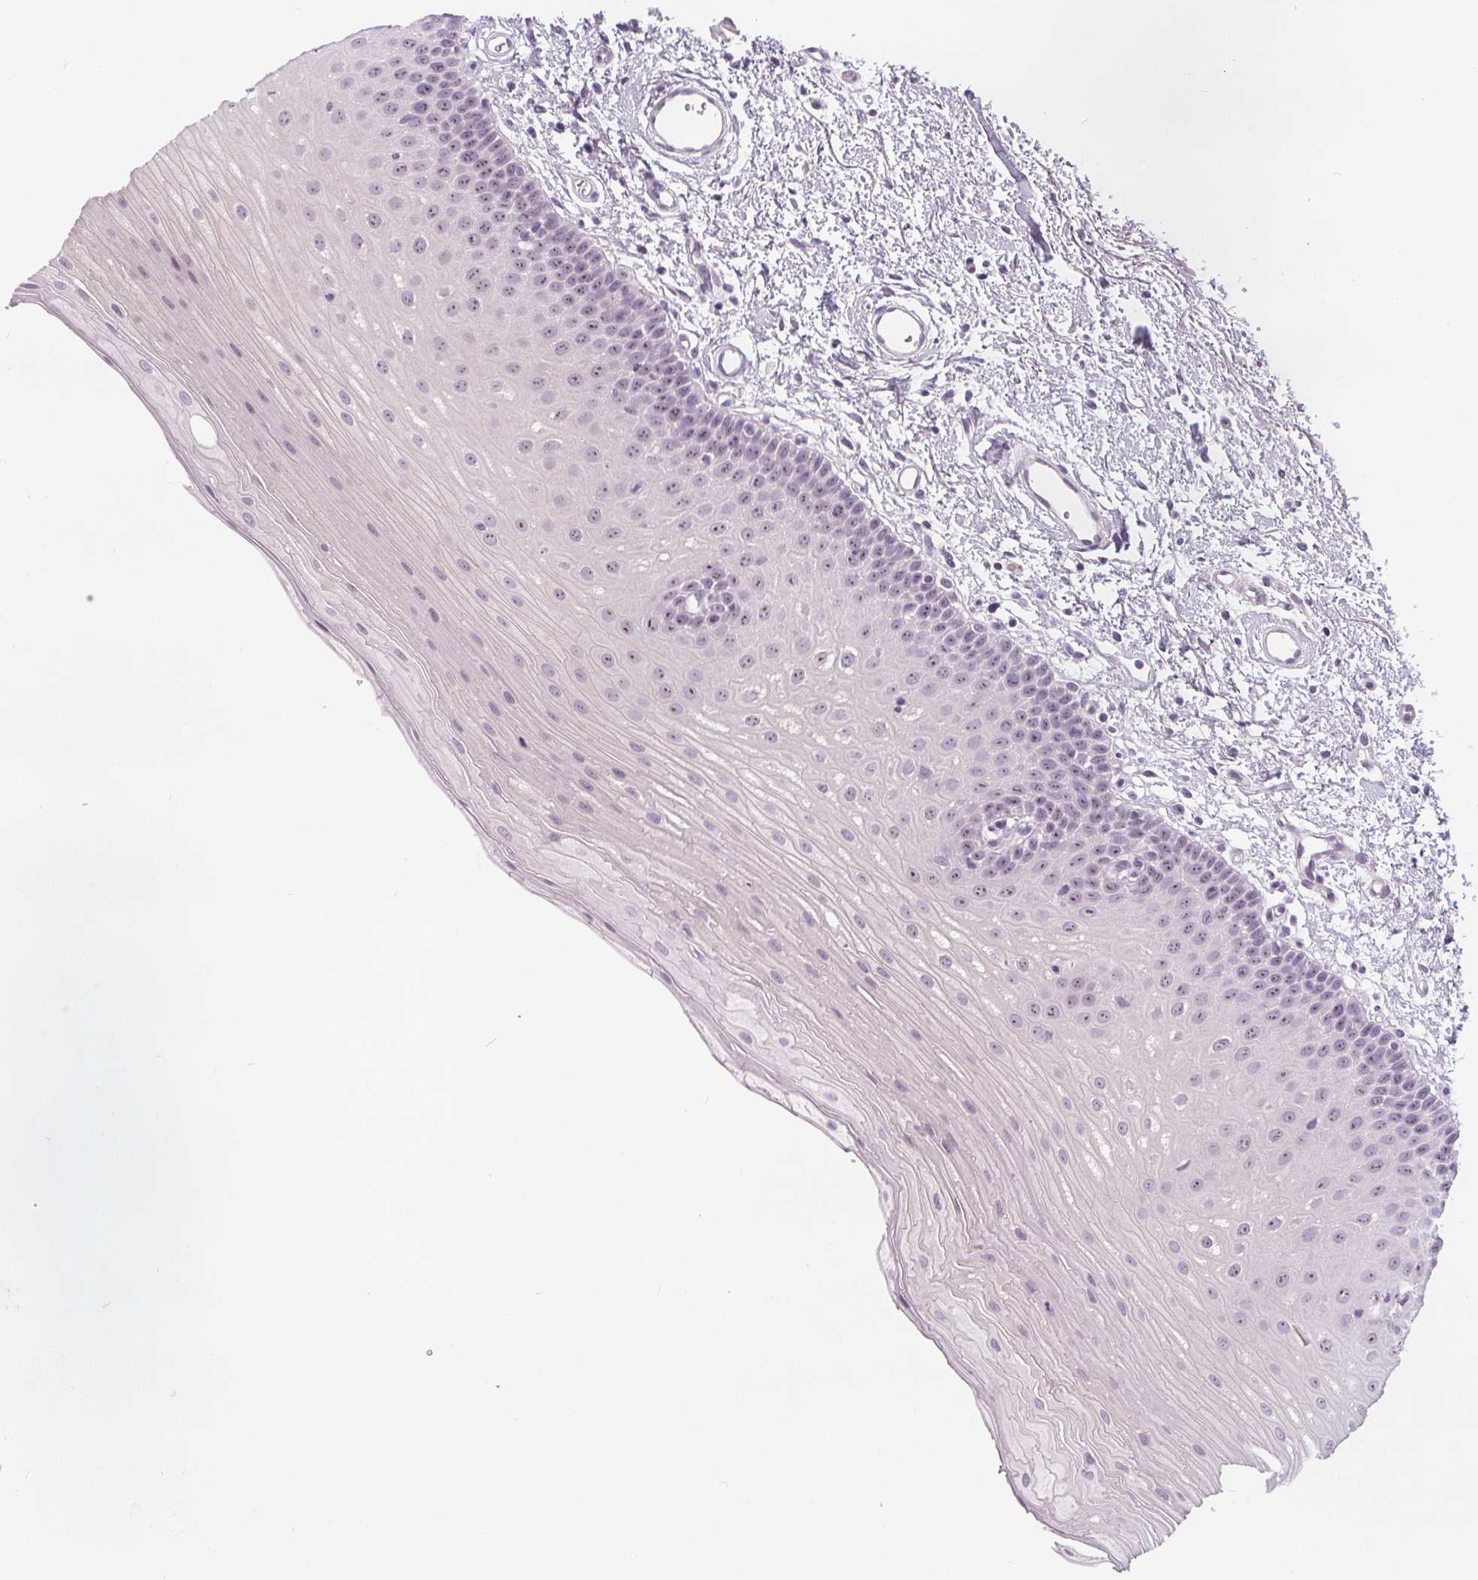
{"staining": {"intensity": "moderate", "quantity": "25%-75%", "location": "nuclear"}, "tissue": "oral mucosa", "cell_type": "Squamous epithelial cells", "image_type": "normal", "snomed": [{"axis": "morphology", "description": "Normal tissue, NOS"}, {"axis": "morphology", "description": "Adenocarcinoma, NOS"}, {"axis": "topography", "description": "Oral tissue"}, {"axis": "topography", "description": "Head-Neck"}], "caption": "Approximately 25%-75% of squamous epithelial cells in normal oral mucosa show moderate nuclear protein positivity as visualized by brown immunohistochemical staining.", "gene": "NOLC1", "patient": {"sex": "female", "age": 57}}